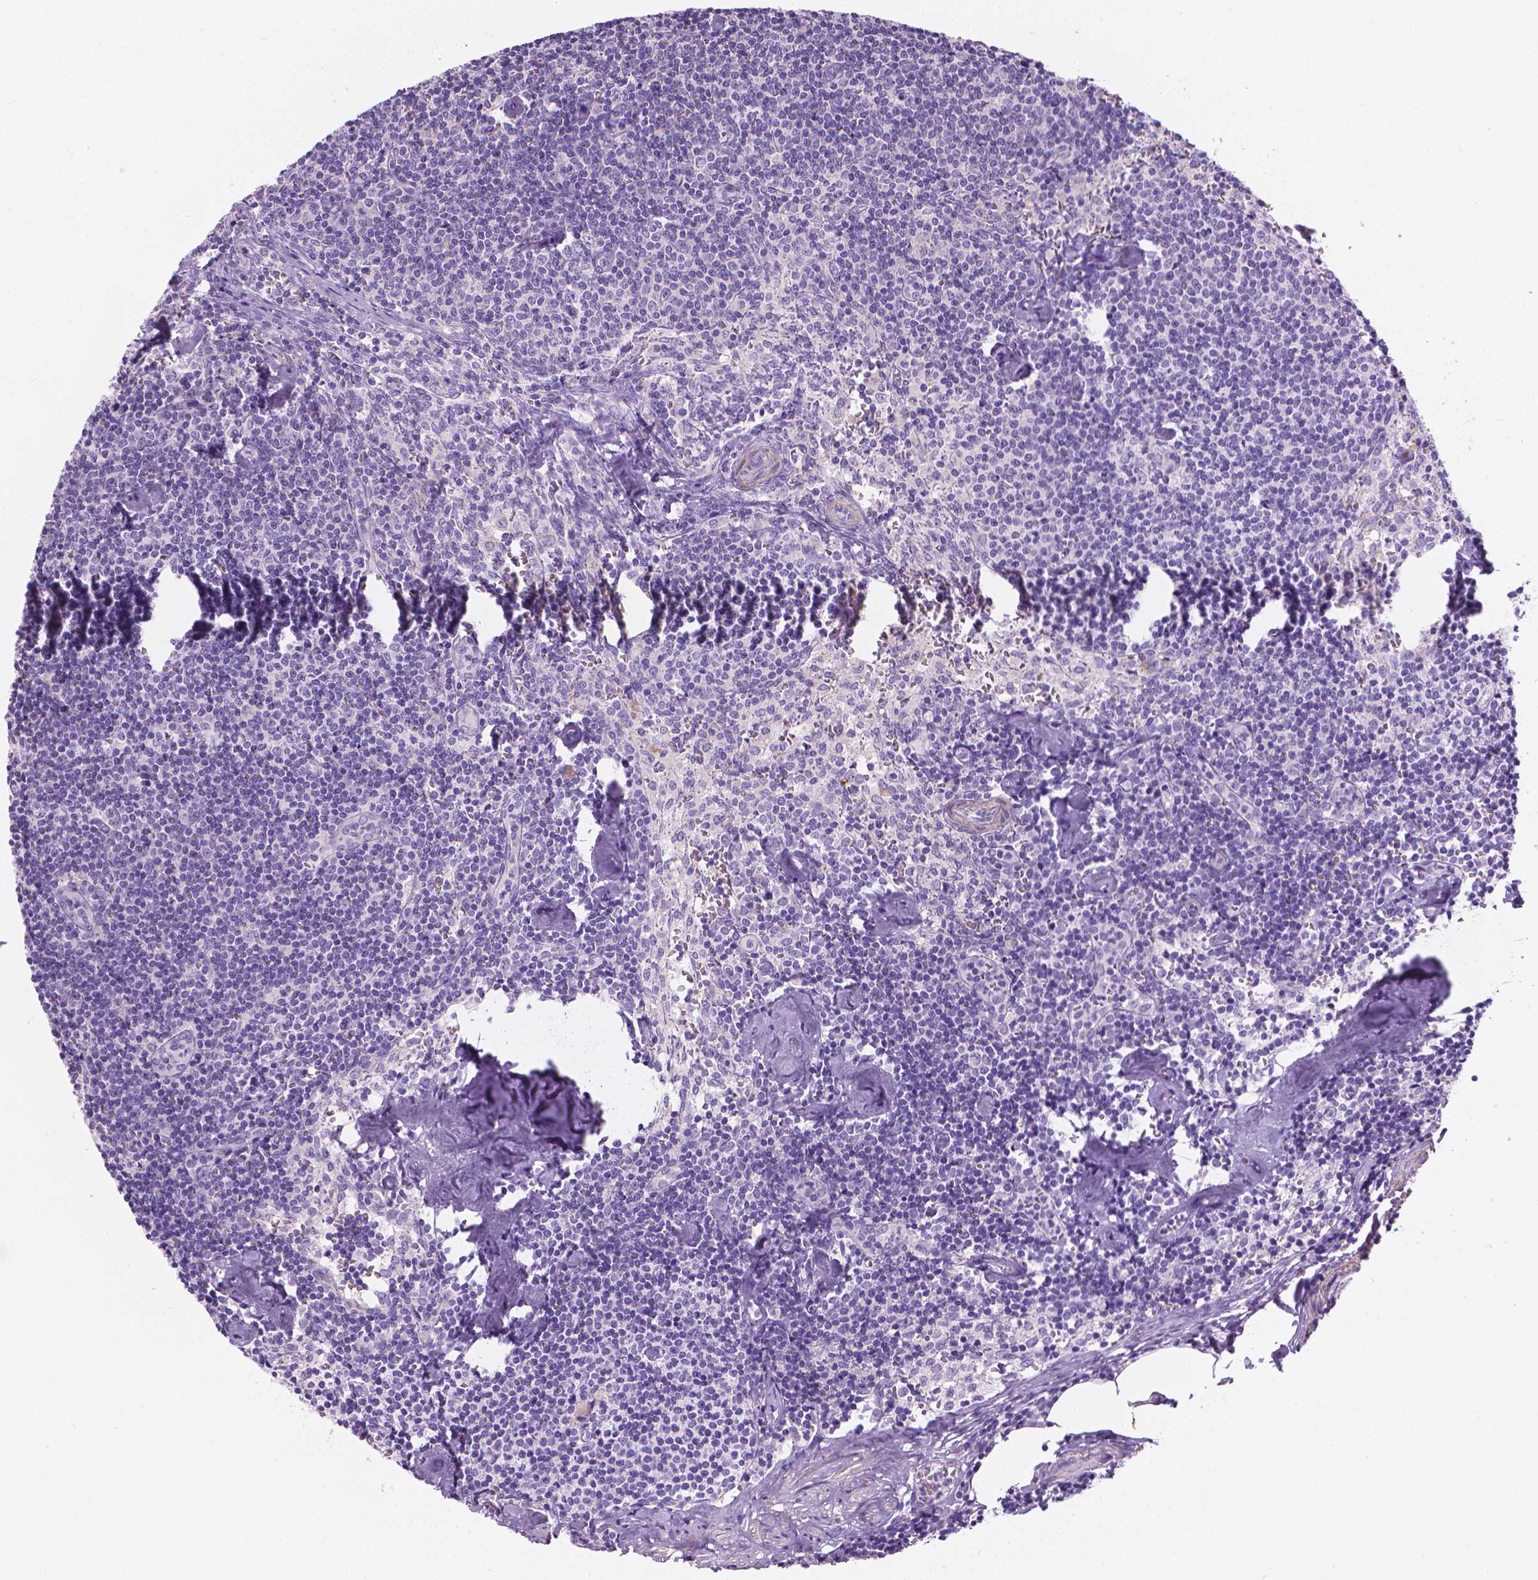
{"staining": {"intensity": "negative", "quantity": "none", "location": "none"}, "tissue": "lymph node", "cell_type": "Germinal center cells", "image_type": "normal", "snomed": [{"axis": "morphology", "description": "Normal tissue, NOS"}, {"axis": "topography", "description": "Lymph node"}], "caption": "An immunohistochemistry (IHC) histopathology image of unremarkable lymph node is shown. There is no staining in germinal center cells of lymph node.", "gene": "FASN", "patient": {"sex": "female", "age": 50}}